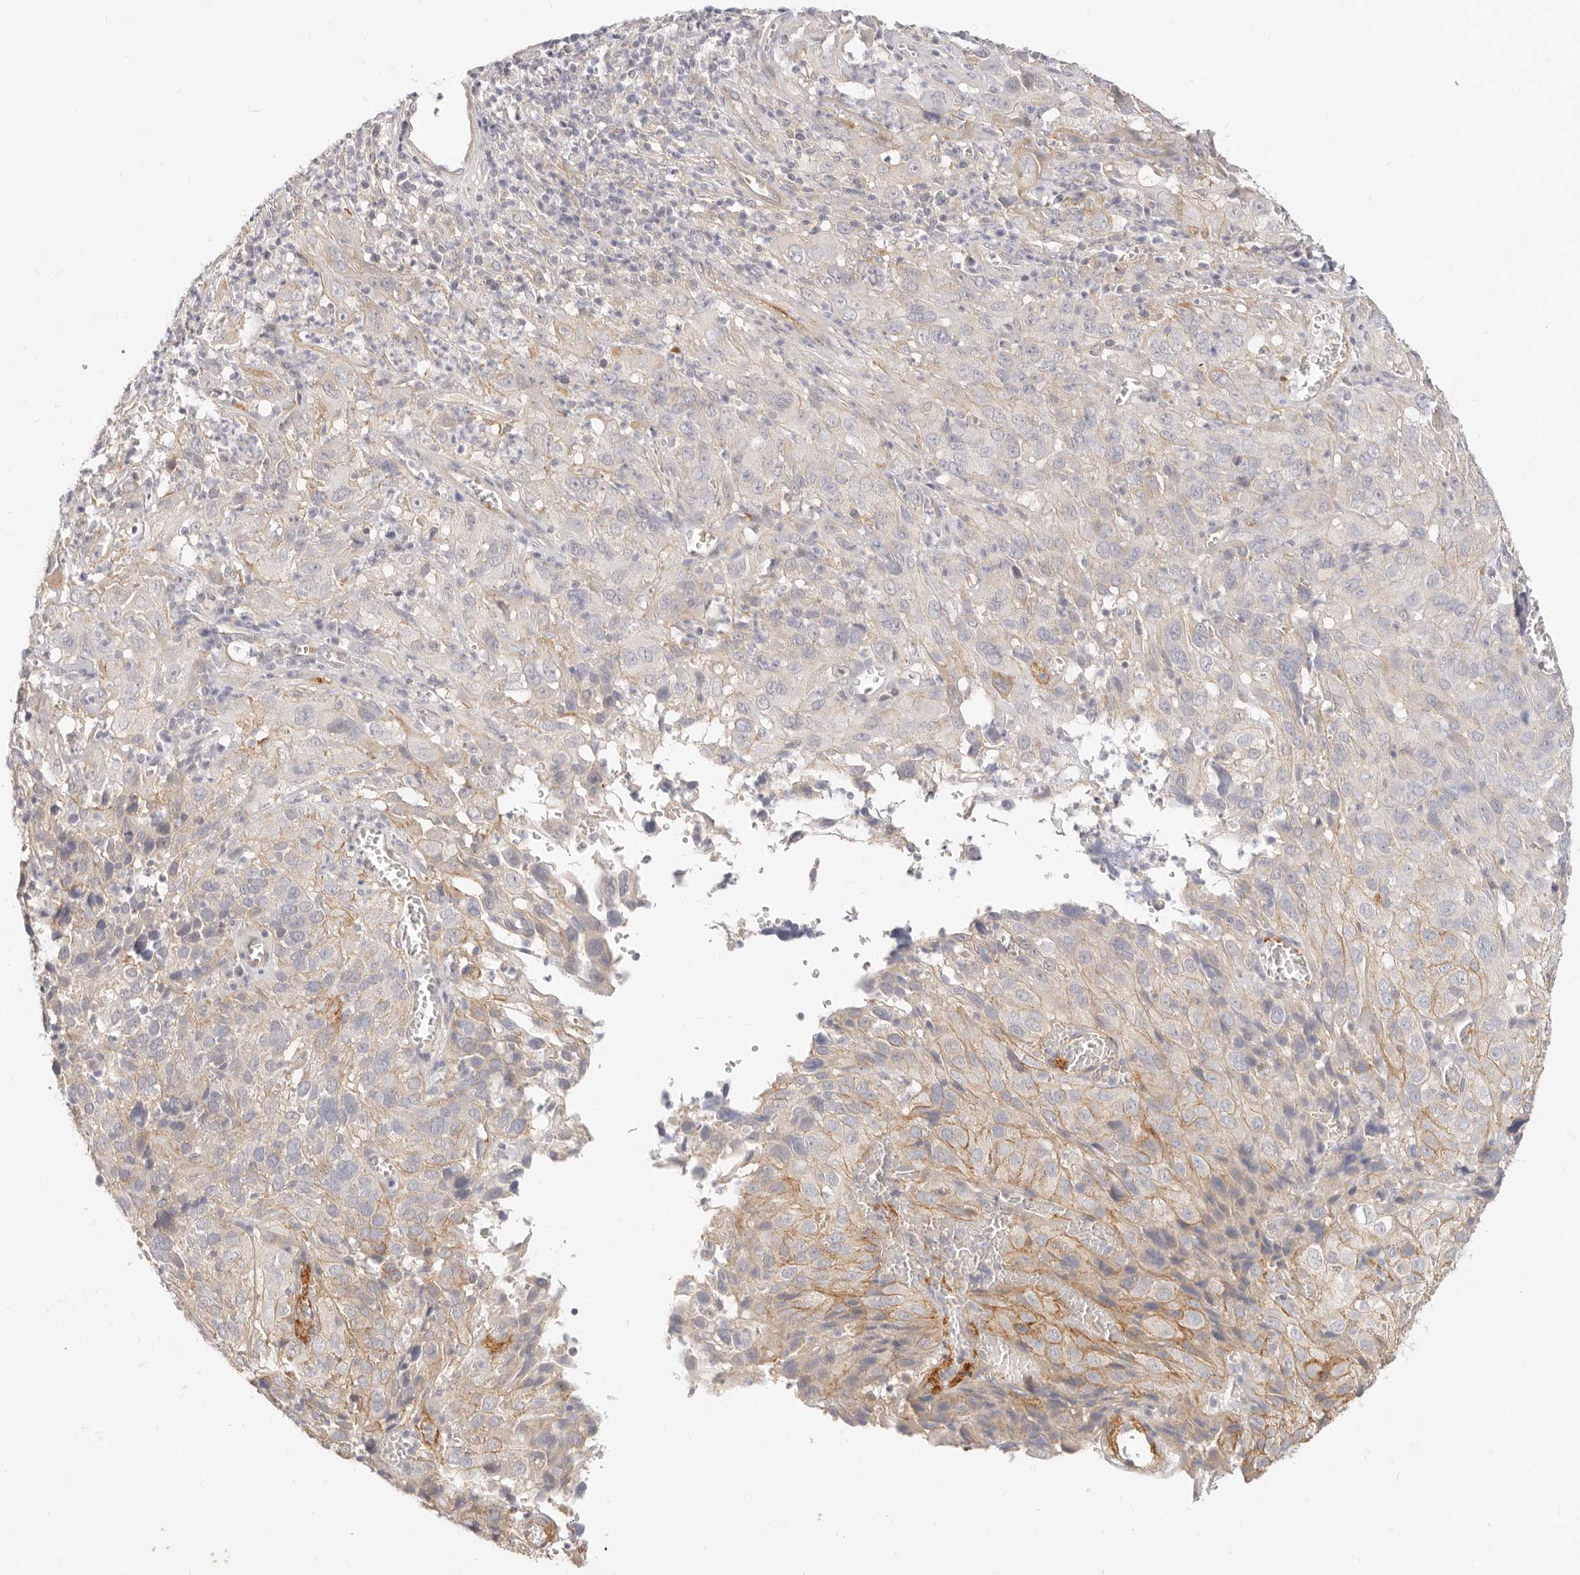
{"staining": {"intensity": "moderate", "quantity": "<25%", "location": "cytoplasmic/membranous"}, "tissue": "cervical cancer", "cell_type": "Tumor cells", "image_type": "cancer", "snomed": [{"axis": "morphology", "description": "Squamous cell carcinoma, NOS"}, {"axis": "topography", "description": "Cervix"}], "caption": "The micrograph displays a brown stain indicating the presence of a protein in the cytoplasmic/membranous of tumor cells in cervical cancer (squamous cell carcinoma).", "gene": "UBXN10", "patient": {"sex": "female", "age": 32}}